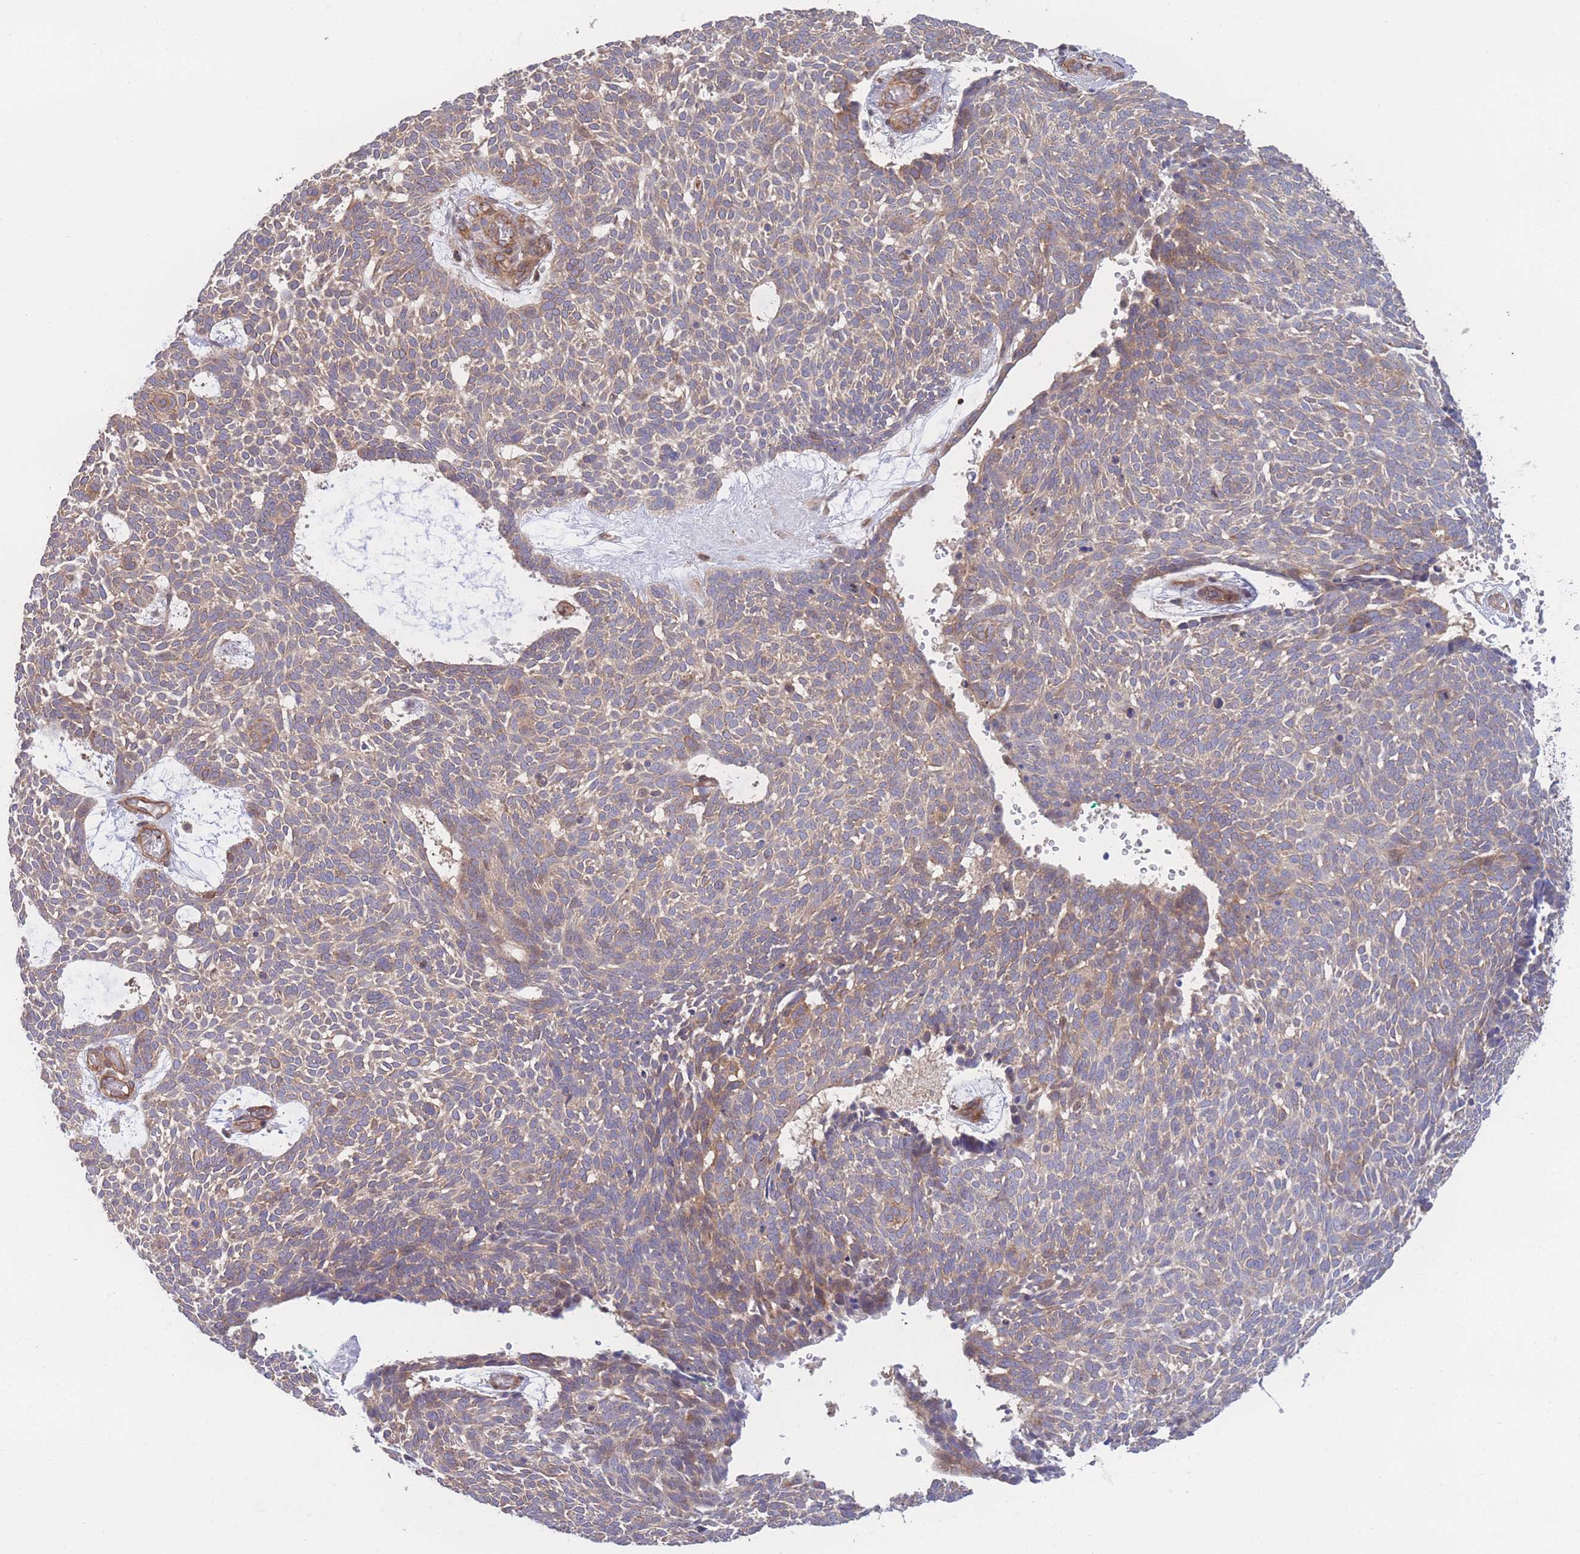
{"staining": {"intensity": "moderate", "quantity": "25%-75%", "location": "cytoplasmic/membranous"}, "tissue": "skin cancer", "cell_type": "Tumor cells", "image_type": "cancer", "snomed": [{"axis": "morphology", "description": "Basal cell carcinoma"}, {"axis": "topography", "description": "Skin"}], "caption": "Immunohistochemical staining of basal cell carcinoma (skin) demonstrates medium levels of moderate cytoplasmic/membranous protein expression in approximately 25%-75% of tumor cells.", "gene": "STEAP3", "patient": {"sex": "male", "age": 61}}